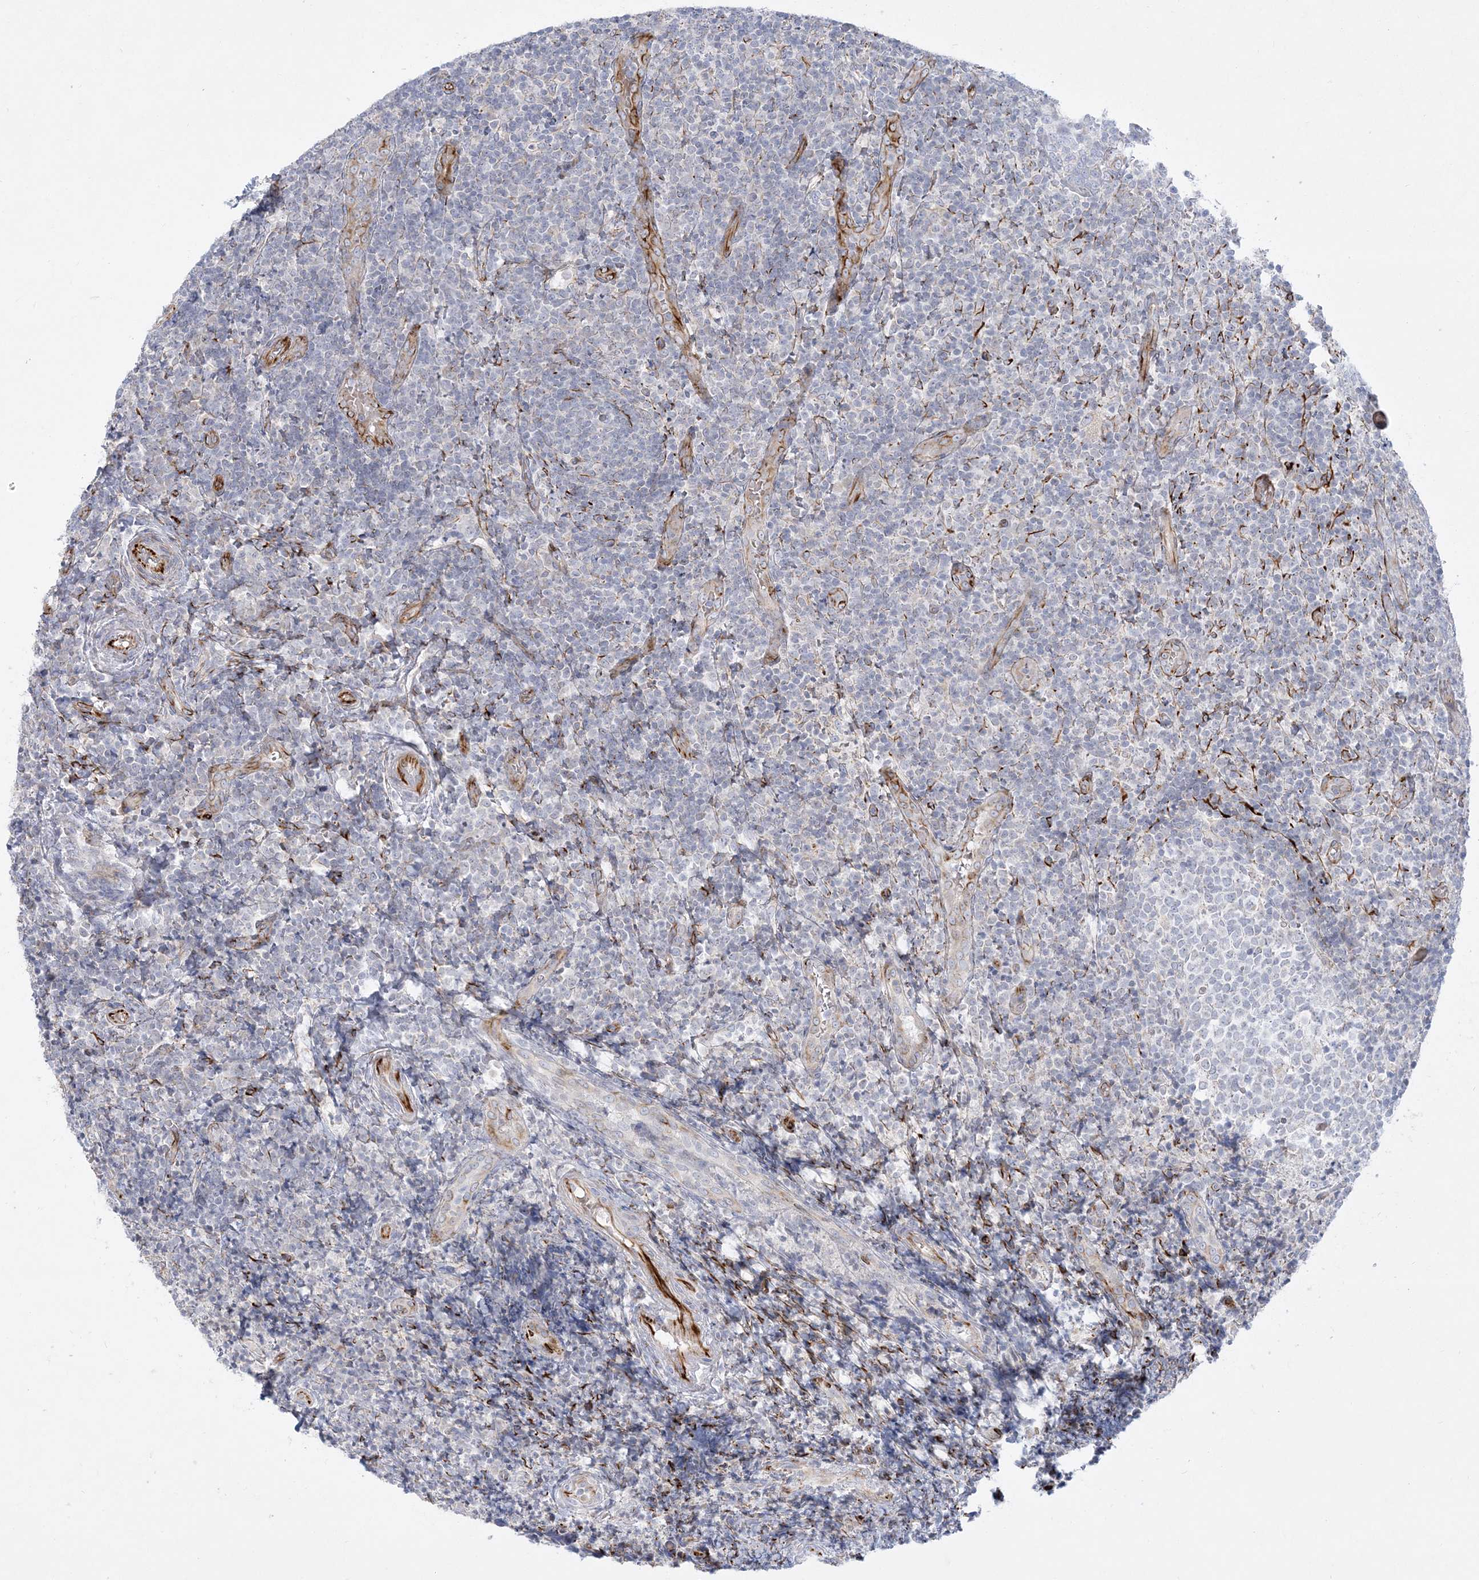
{"staining": {"intensity": "negative", "quantity": "none", "location": "none"}, "tissue": "tonsil", "cell_type": "Germinal center cells", "image_type": "normal", "snomed": [{"axis": "morphology", "description": "Normal tissue, NOS"}, {"axis": "topography", "description": "Tonsil"}], "caption": "Immunohistochemistry image of unremarkable human tonsil stained for a protein (brown), which exhibits no positivity in germinal center cells. Nuclei are stained in blue.", "gene": "GPAT2", "patient": {"sex": "female", "age": 19}}